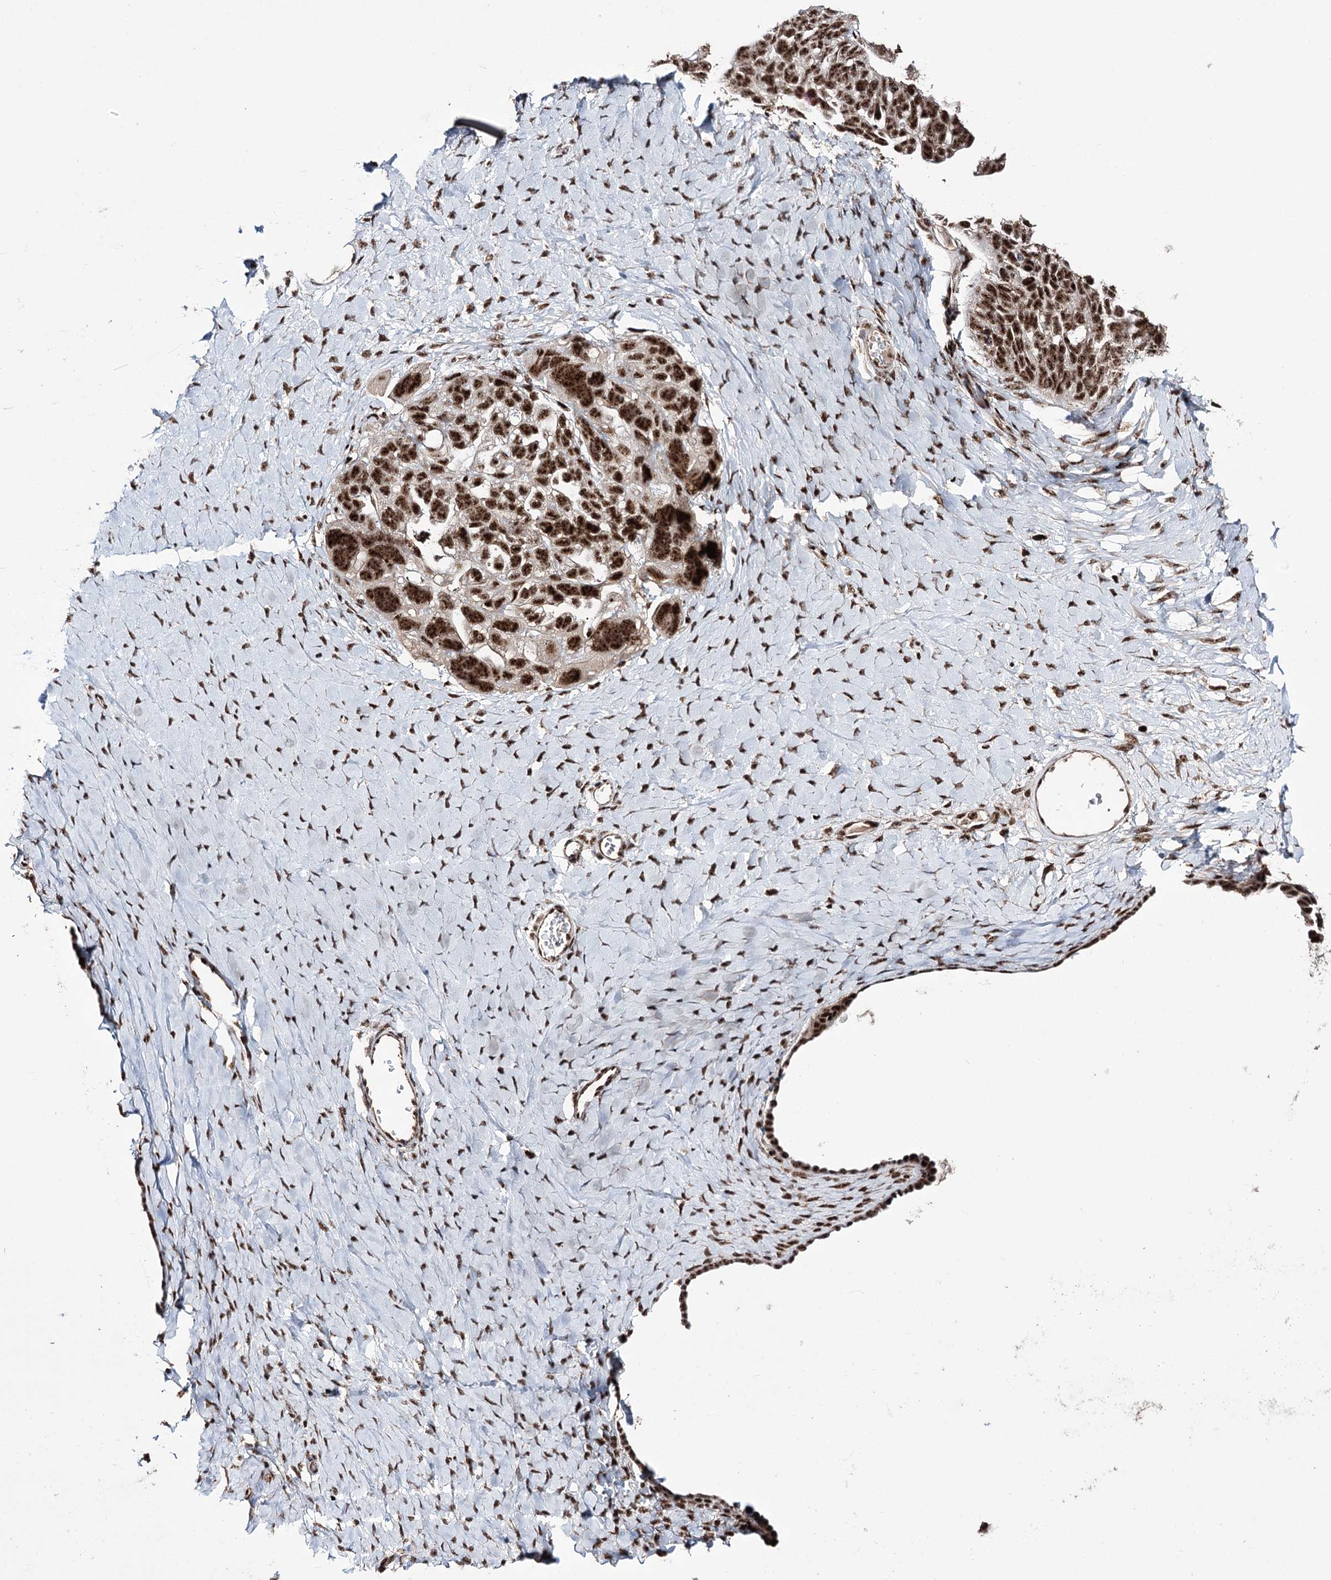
{"staining": {"intensity": "strong", "quantity": ">75%", "location": "nuclear"}, "tissue": "ovarian cancer", "cell_type": "Tumor cells", "image_type": "cancer", "snomed": [{"axis": "morphology", "description": "Cystadenocarcinoma, serous, NOS"}, {"axis": "topography", "description": "Ovary"}], "caption": "Immunohistochemistry histopathology image of neoplastic tissue: serous cystadenocarcinoma (ovarian) stained using immunohistochemistry (IHC) demonstrates high levels of strong protein expression localized specifically in the nuclear of tumor cells, appearing as a nuclear brown color.", "gene": "PRPF40A", "patient": {"sex": "female", "age": 79}}